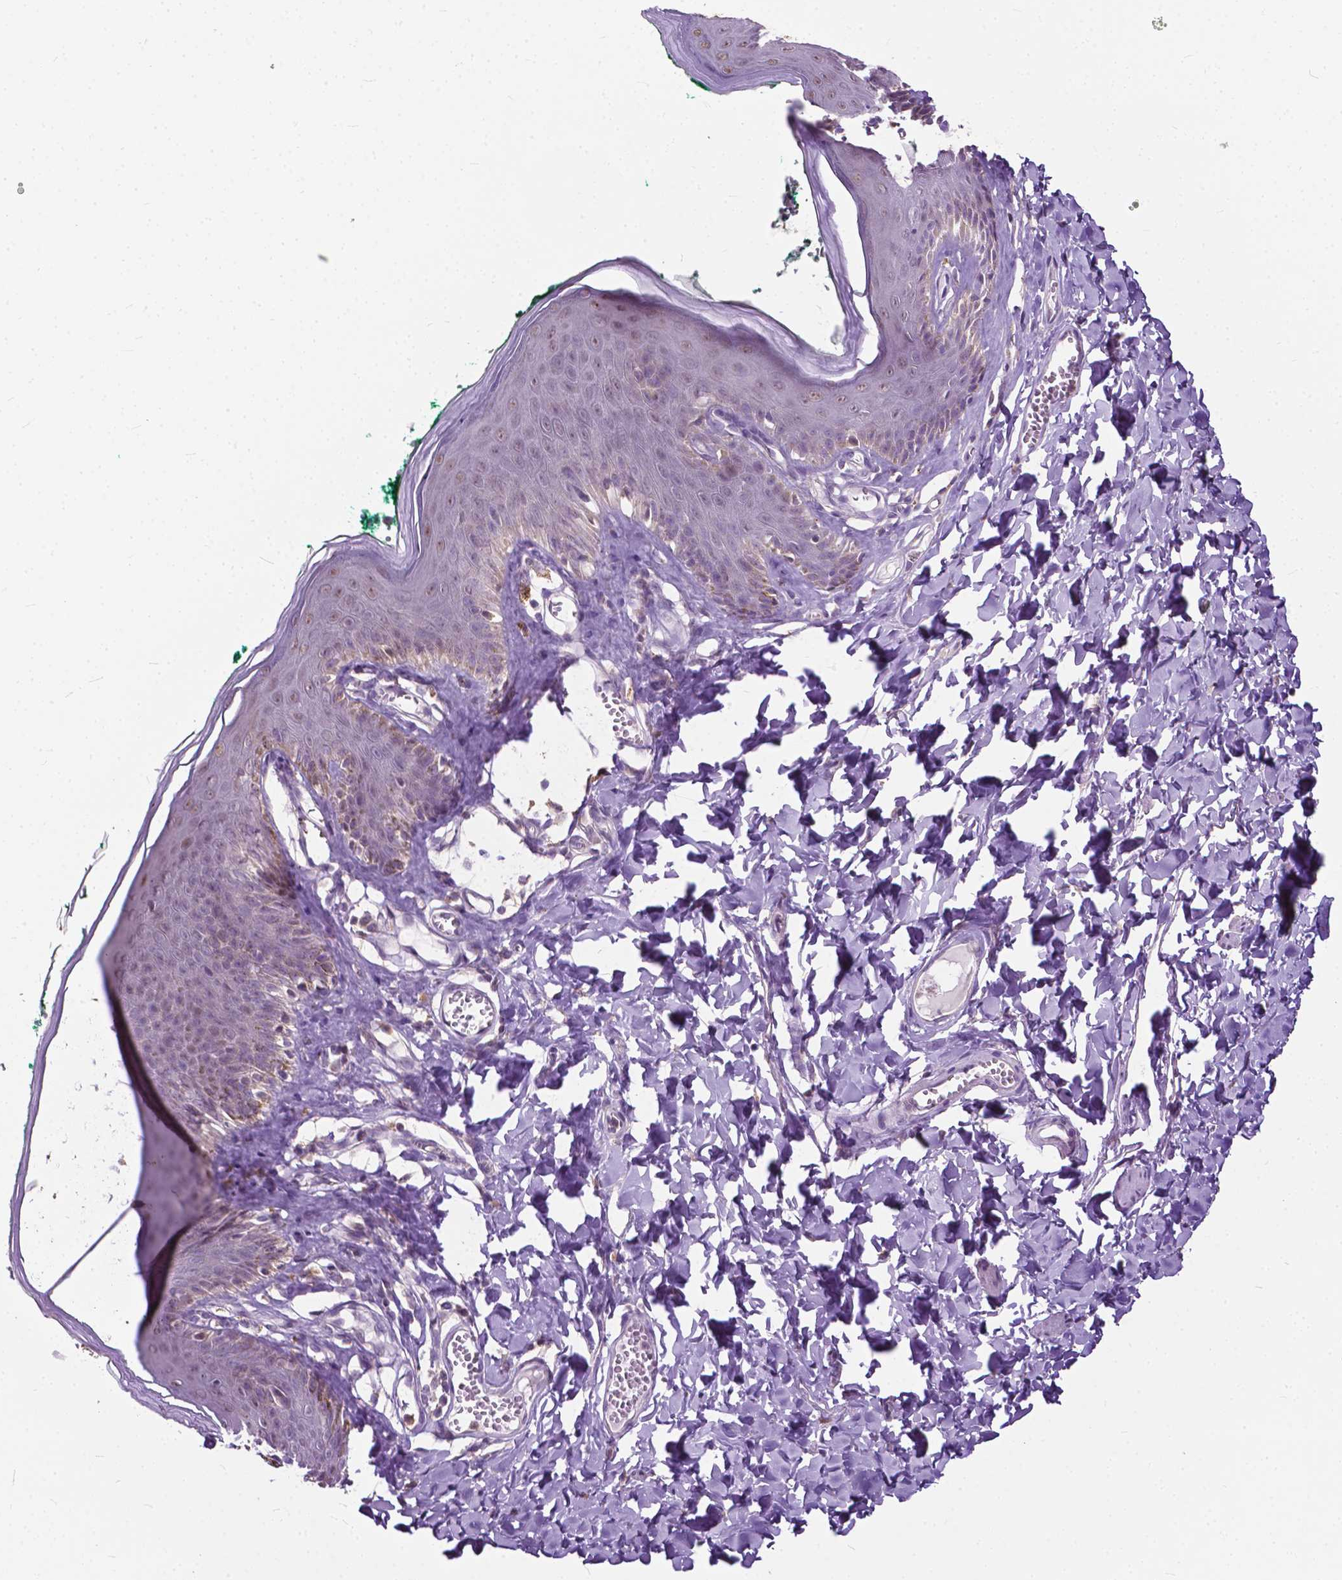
{"staining": {"intensity": "weak", "quantity": "<25%", "location": "cytoplasmic/membranous,nuclear"}, "tissue": "skin", "cell_type": "Epidermal cells", "image_type": "normal", "snomed": [{"axis": "morphology", "description": "Normal tissue, NOS"}, {"axis": "topography", "description": "Vulva"}, {"axis": "topography", "description": "Peripheral nerve tissue"}], "caption": "Epidermal cells show no significant positivity in normal skin. (Brightfield microscopy of DAB (3,3'-diaminobenzidine) IHC at high magnification).", "gene": "TTC9B", "patient": {"sex": "female", "age": 66}}